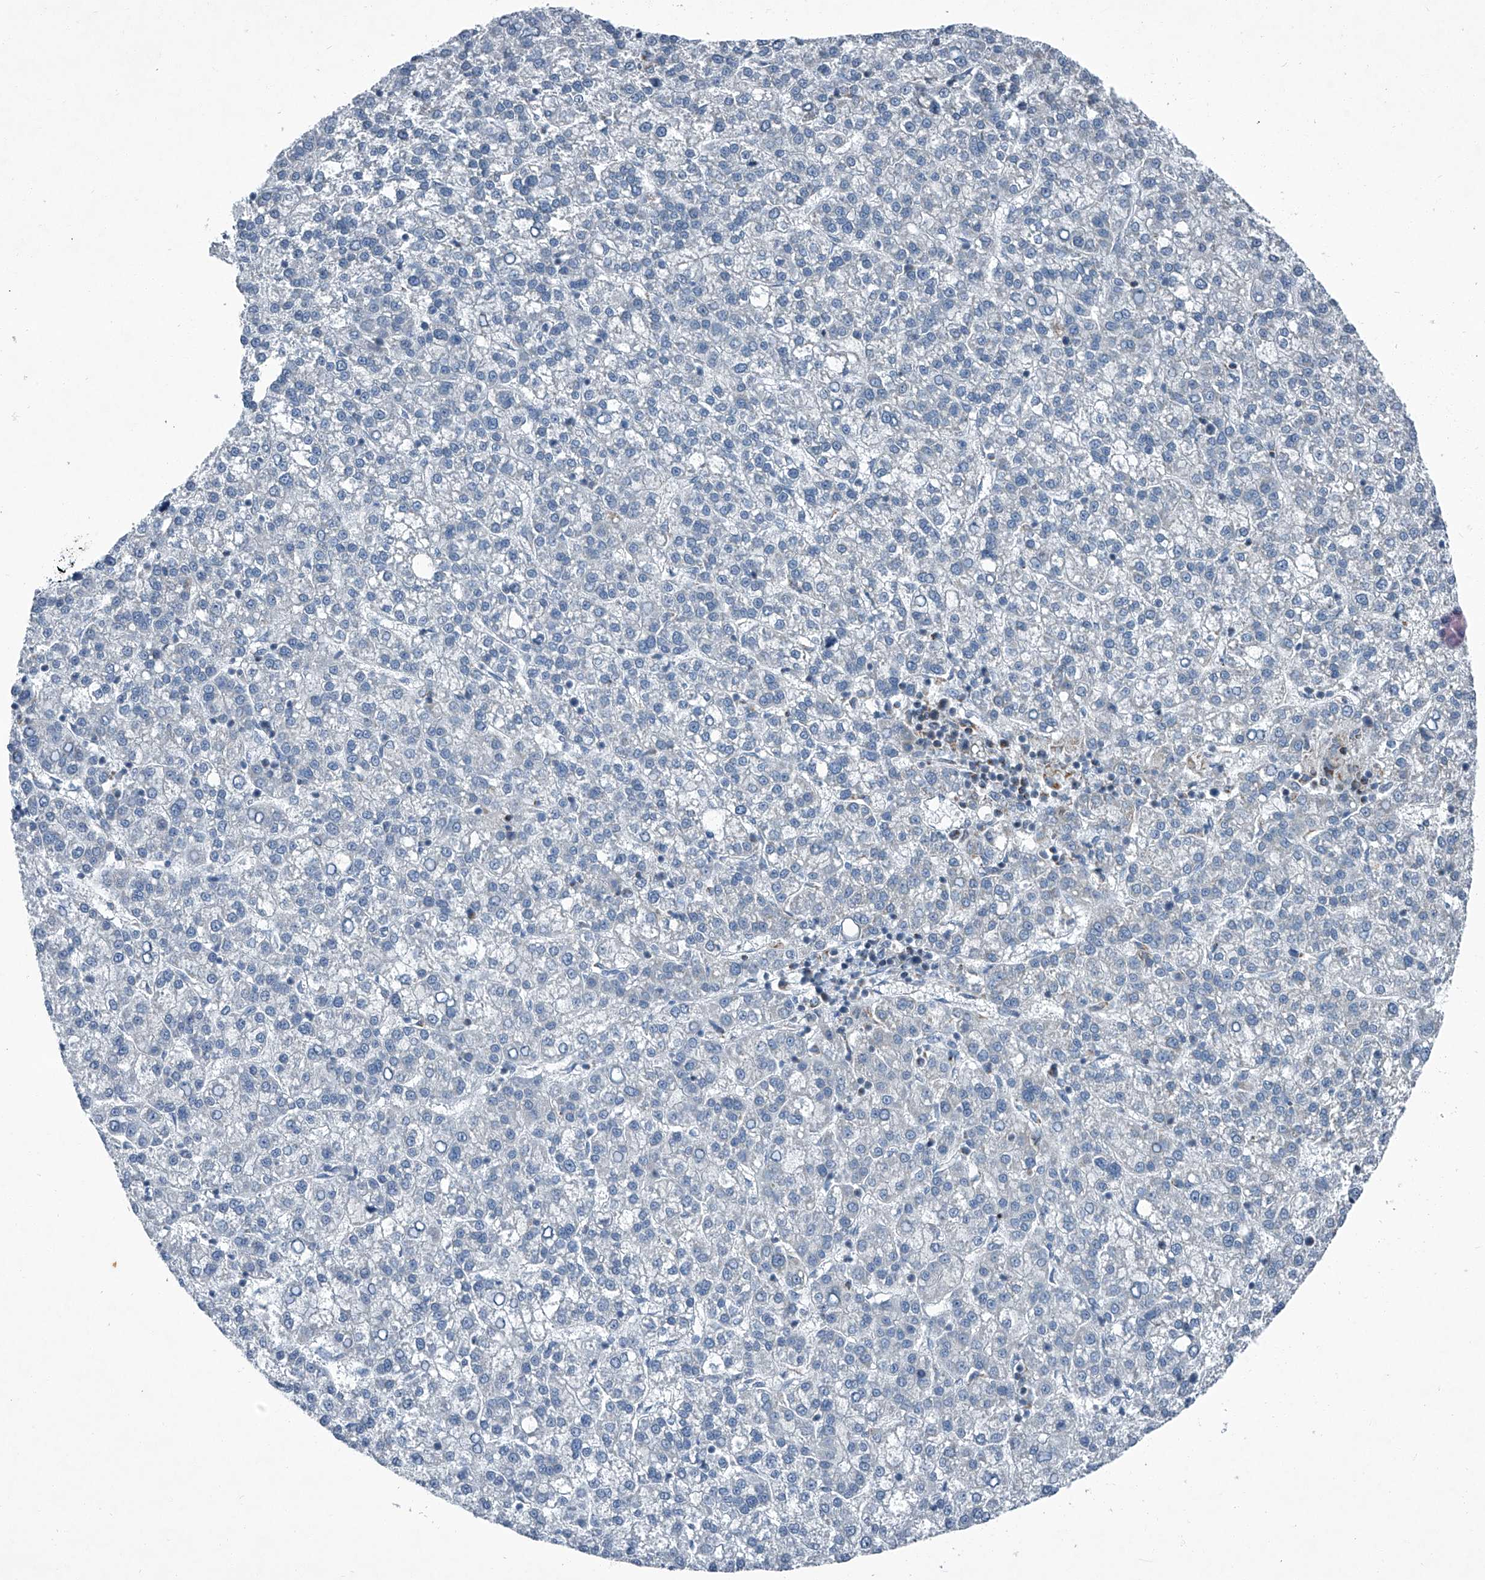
{"staining": {"intensity": "negative", "quantity": "none", "location": "none"}, "tissue": "liver cancer", "cell_type": "Tumor cells", "image_type": "cancer", "snomed": [{"axis": "morphology", "description": "Carcinoma, Hepatocellular, NOS"}, {"axis": "topography", "description": "Liver"}], "caption": "Immunohistochemistry (IHC) micrograph of neoplastic tissue: liver cancer (hepatocellular carcinoma) stained with DAB (3,3'-diaminobenzidine) demonstrates no significant protein expression in tumor cells. (DAB (3,3'-diaminobenzidine) immunohistochemistry, high magnification).", "gene": "CHRNA7", "patient": {"sex": "female", "age": 58}}